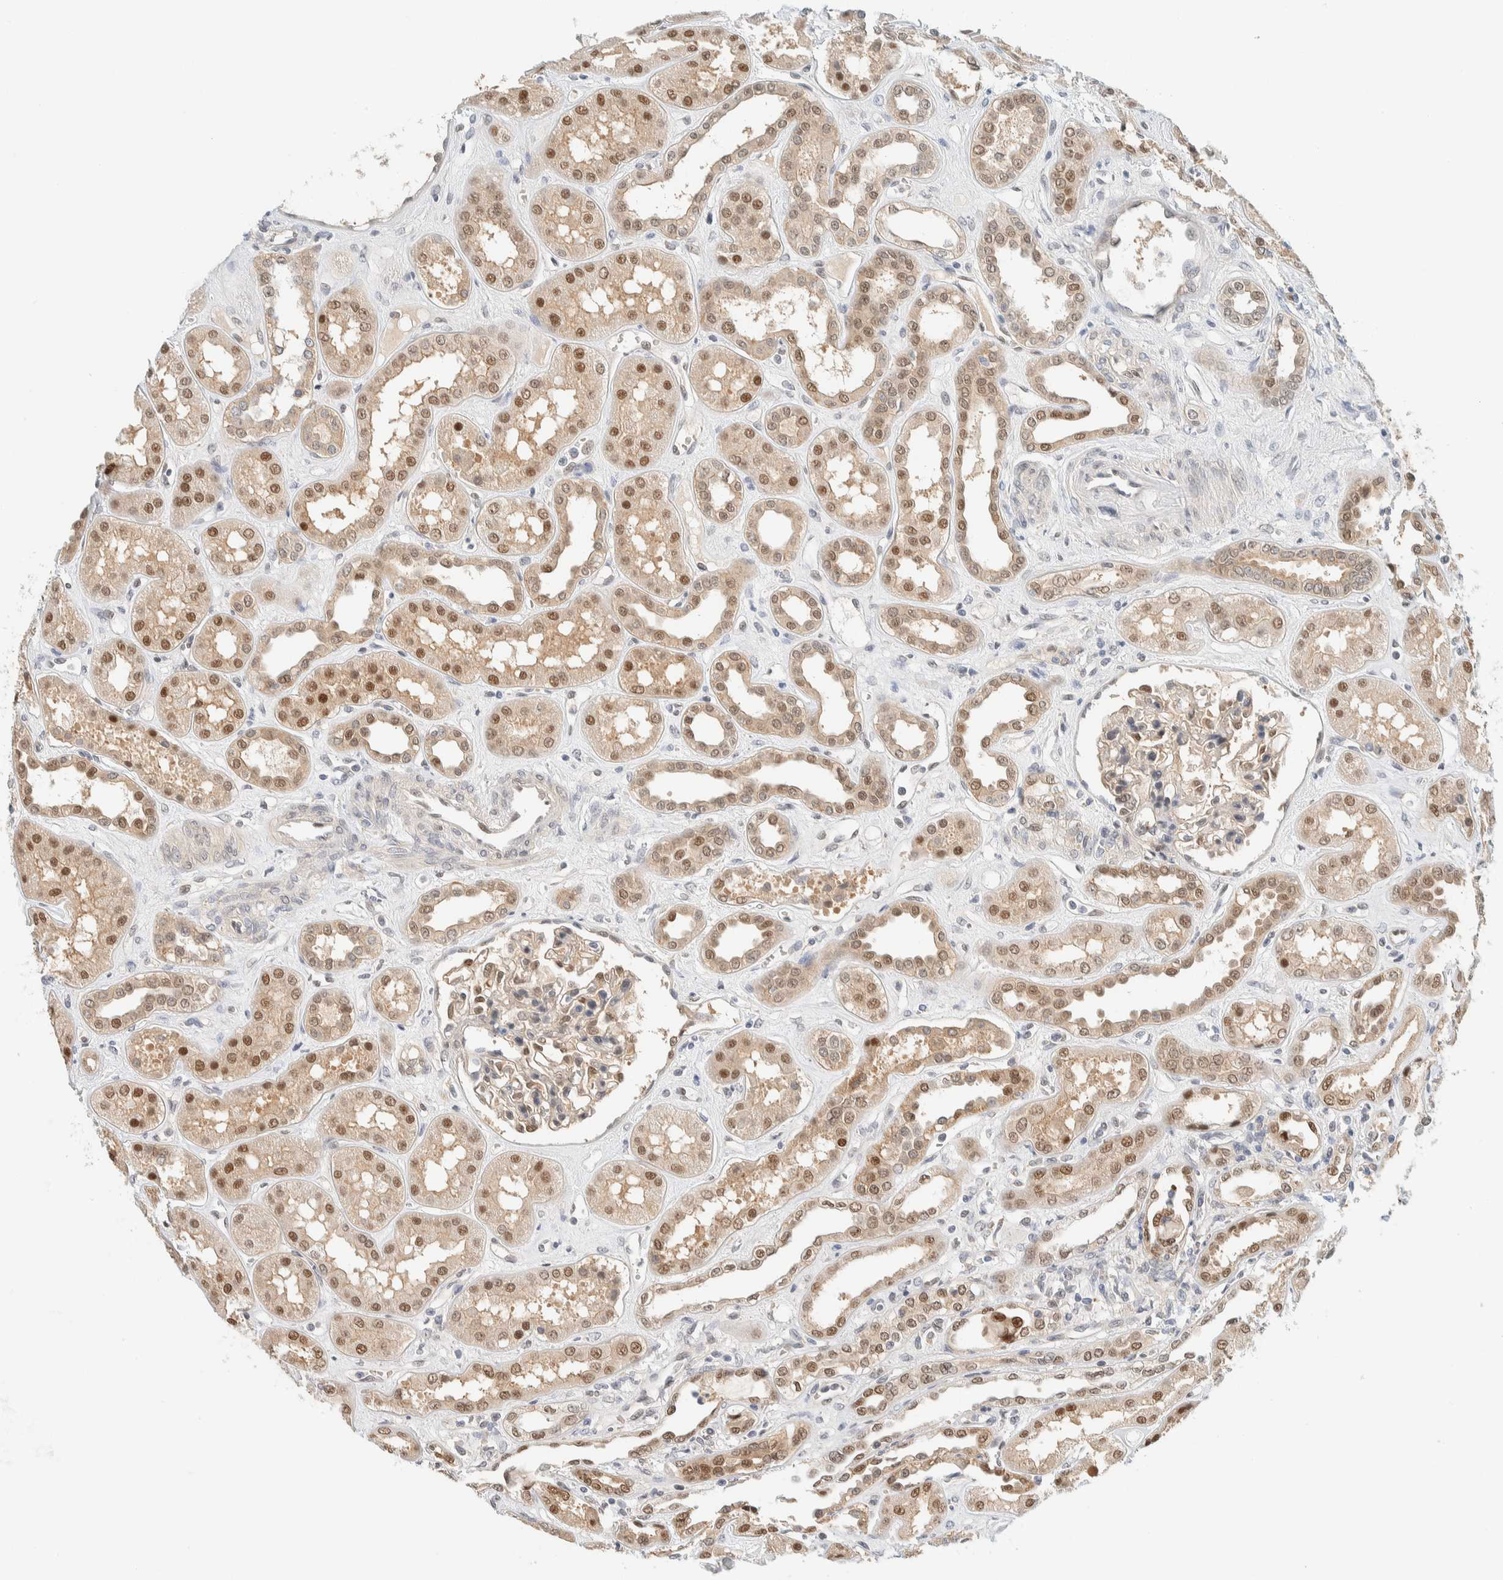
{"staining": {"intensity": "weak", "quantity": "25%-75%", "location": "cytoplasmic/membranous,nuclear"}, "tissue": "kidney", "cell_type": "Cells in glomeruli", "image_type": "normal", "snomed": [{"axis": "morphology", "description": "Normal tissue, NOS"}, {"axis": "topography", "description": "Kidney"}], "caption": "Protein staining exhibits weak cytoplasmic/membranous,nuclear staining in approximately 25%-75% of cells in glomeruli in normal kidney.", "gene": "TSTD2", "patient": {"sex": "male", "age": 59}}